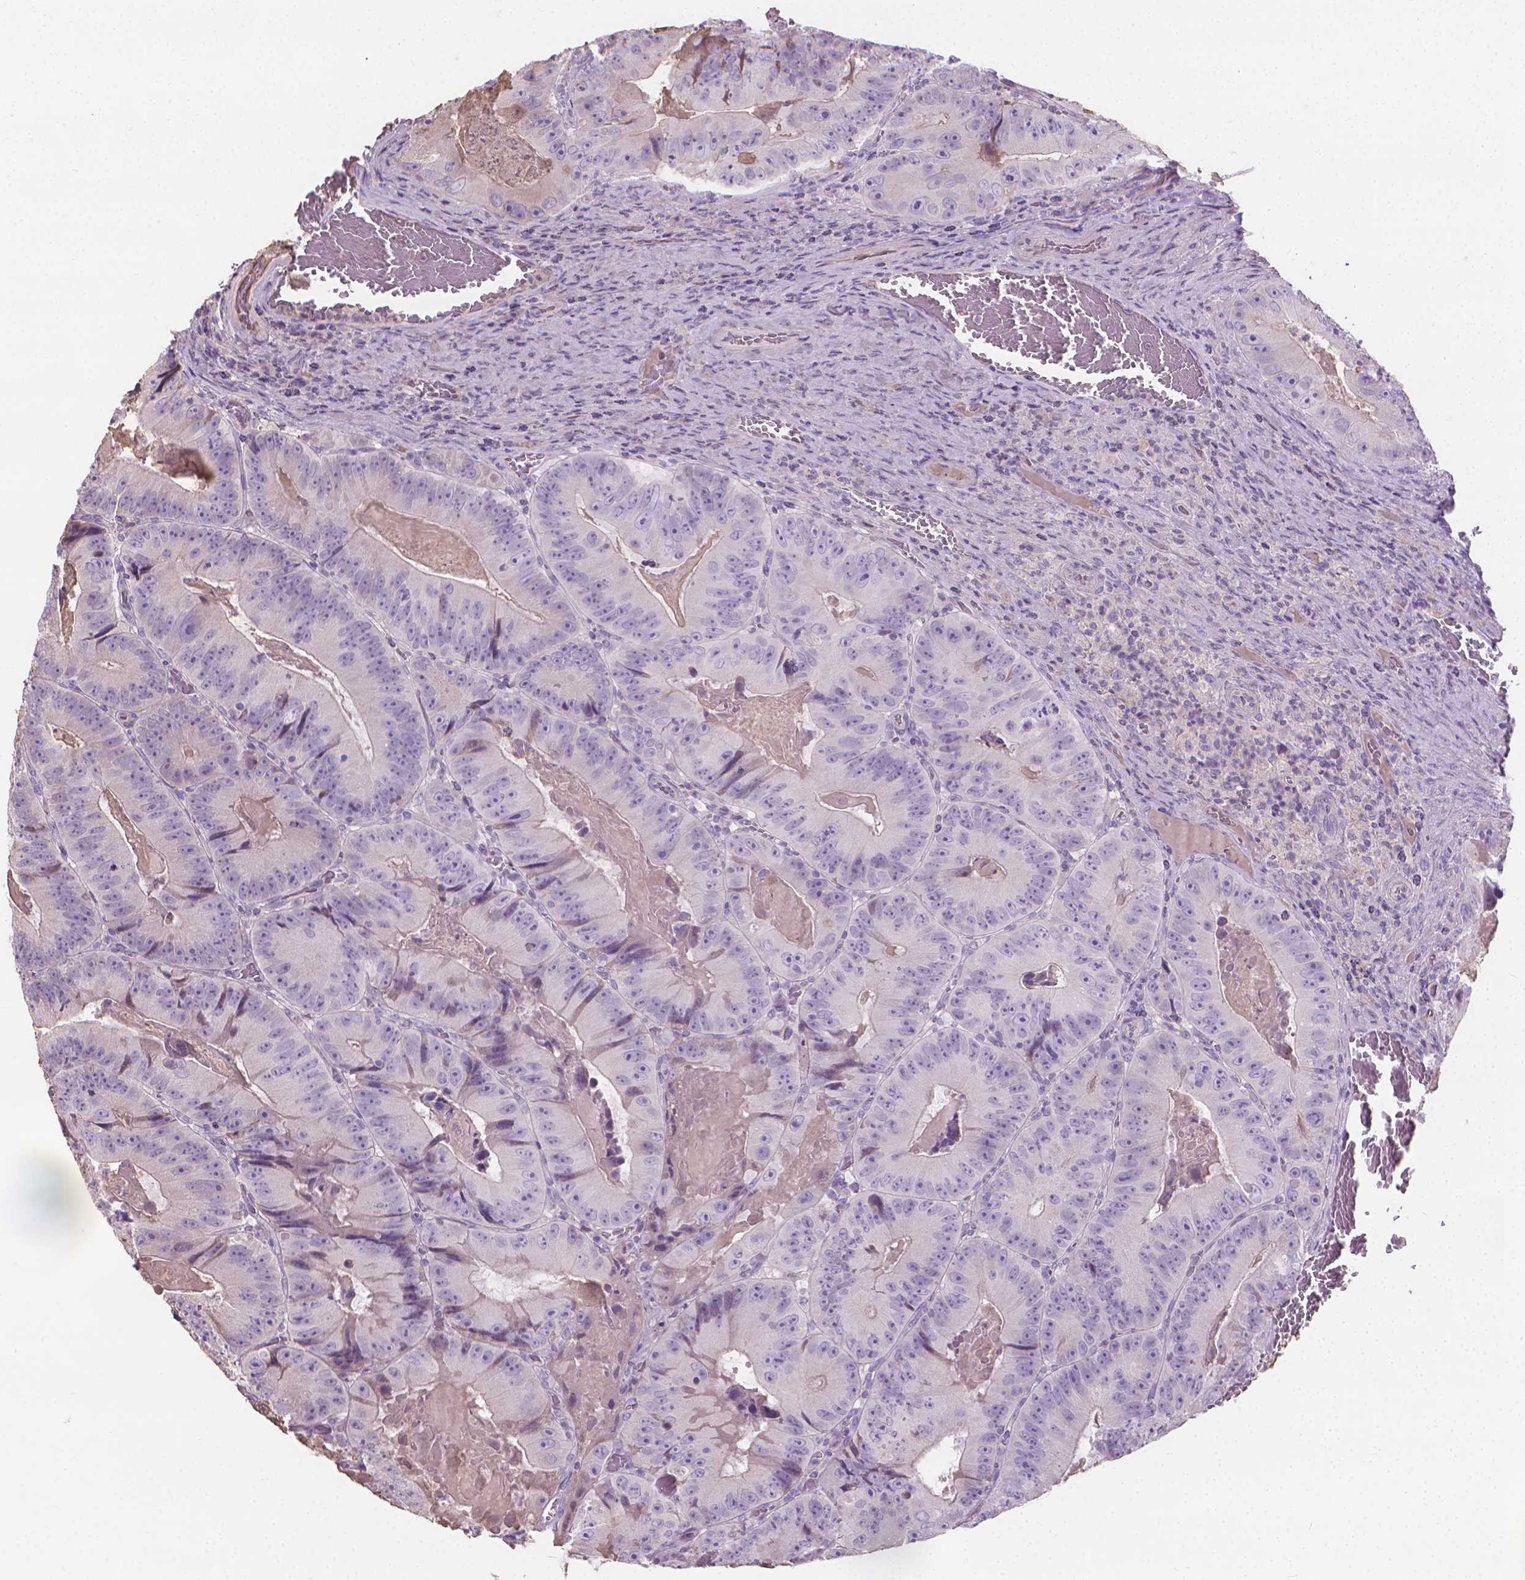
{"staining": {"intensity": "negative", "quantity": "none", "location": "none"}, "tissue": "colorectal cancer", "cell_type": "Tumor cells", "image_type": "cancer", "snomed": [{"axis": "morphology", "description": "Adenocarcinoma, NOS"}, {"axis": "topography", "description": "Colon"}], "caption": "A micrograph of human colorectal adenocarcinoma is negative for staining in tumor cells.", "gene": "CABCOCO1", "patient": {"sex": "female", "age": 86}}